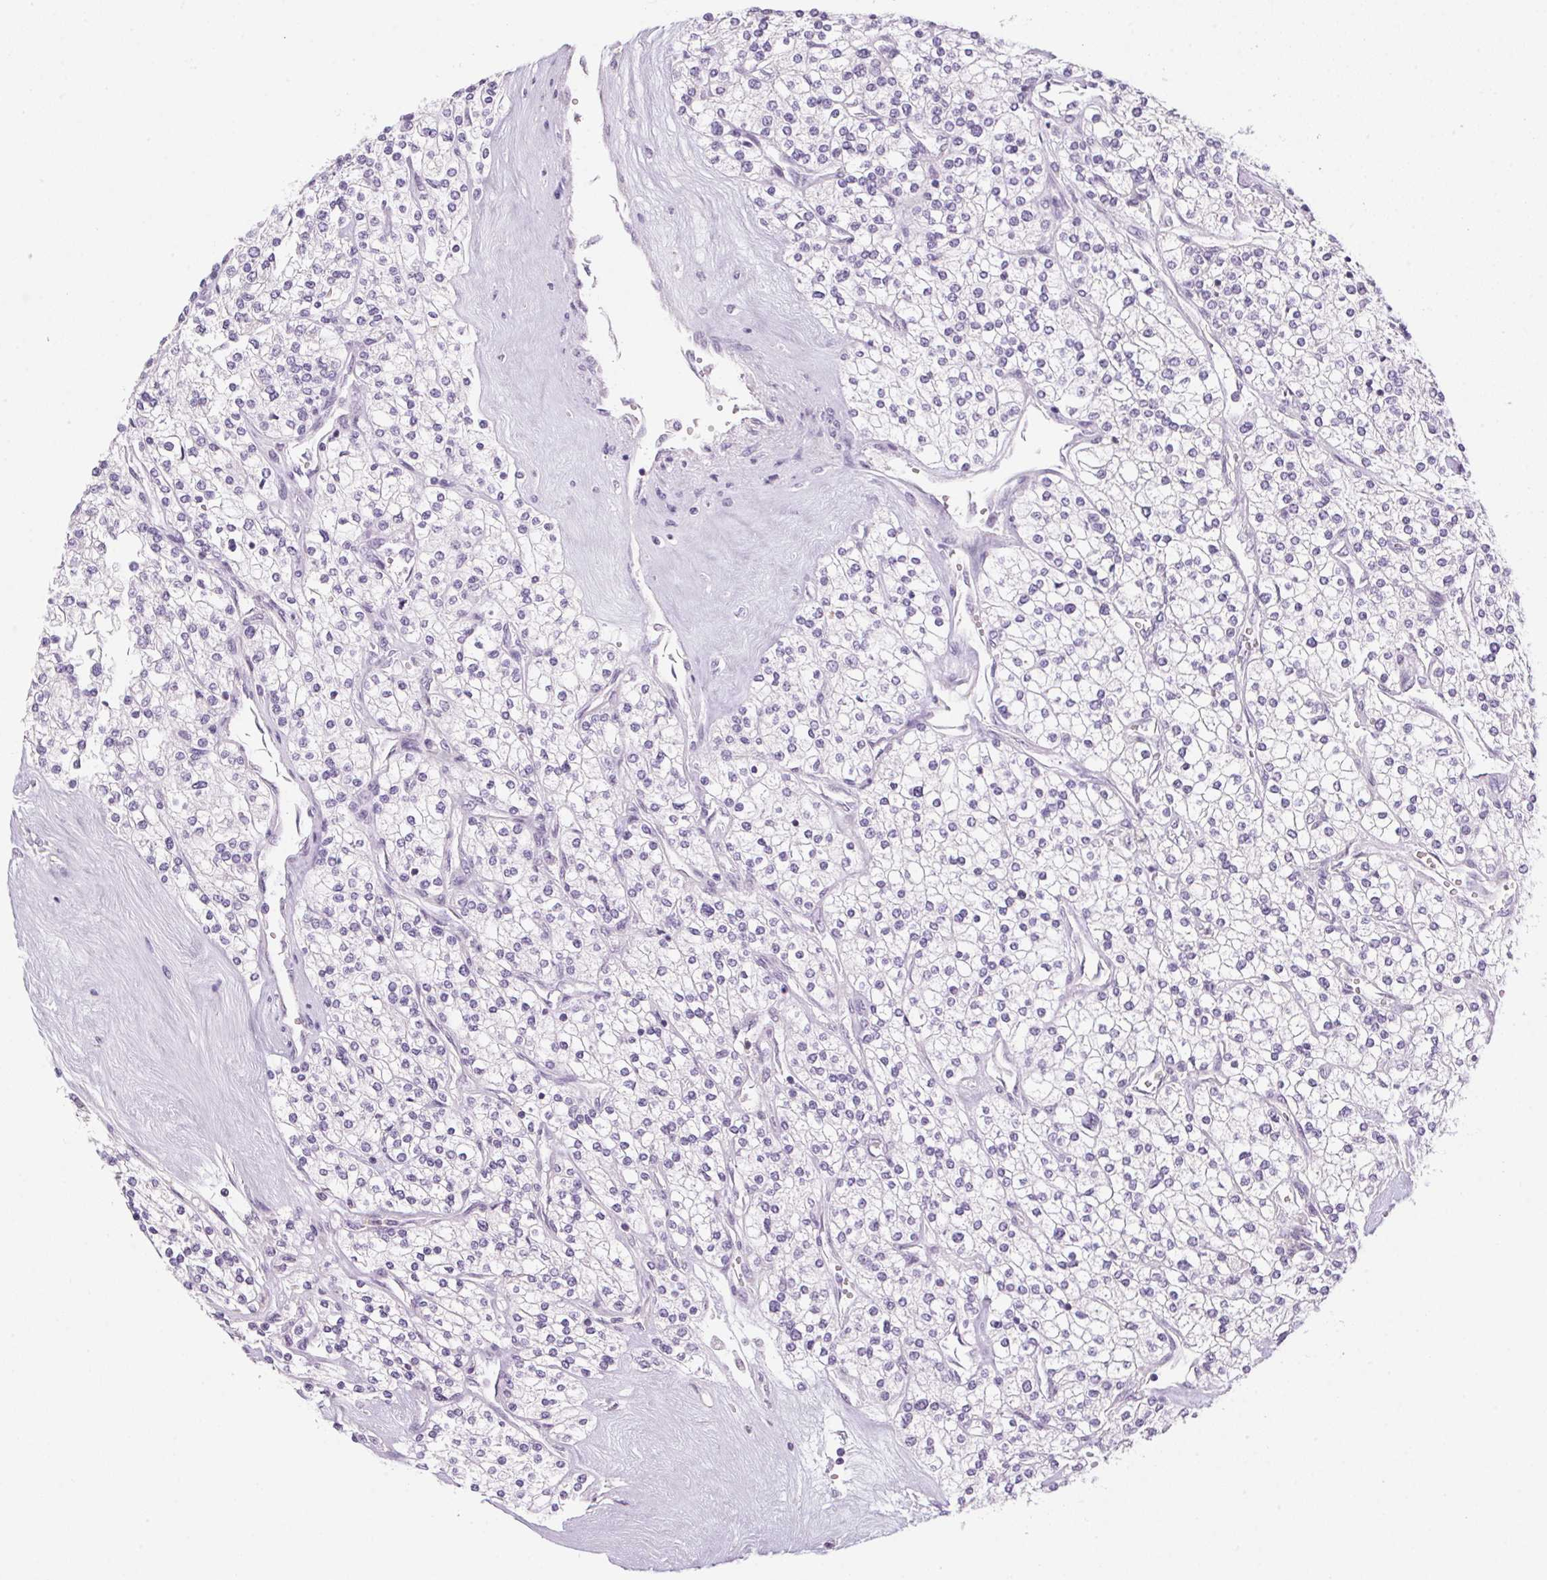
{"staining": {"intensity": "negative", "quantity": "none", "location": "none"}, "tissue": "renal cancer", "cell_type": "Tumor cells", "image_type": "cancer", "snomed": [{"axis": "morphology", "description": "Adenocarcinoma, NOS"}, {"axis": "topography", "description": "Kidney"}], "caption": "The immunohistochemistry photomicrograph has no significant positivity in tumor cells of renal cancer (adenocarcinoma) tissue.", "gene": "ECPAS", "patient": {"sex": "male", "age": 80}}